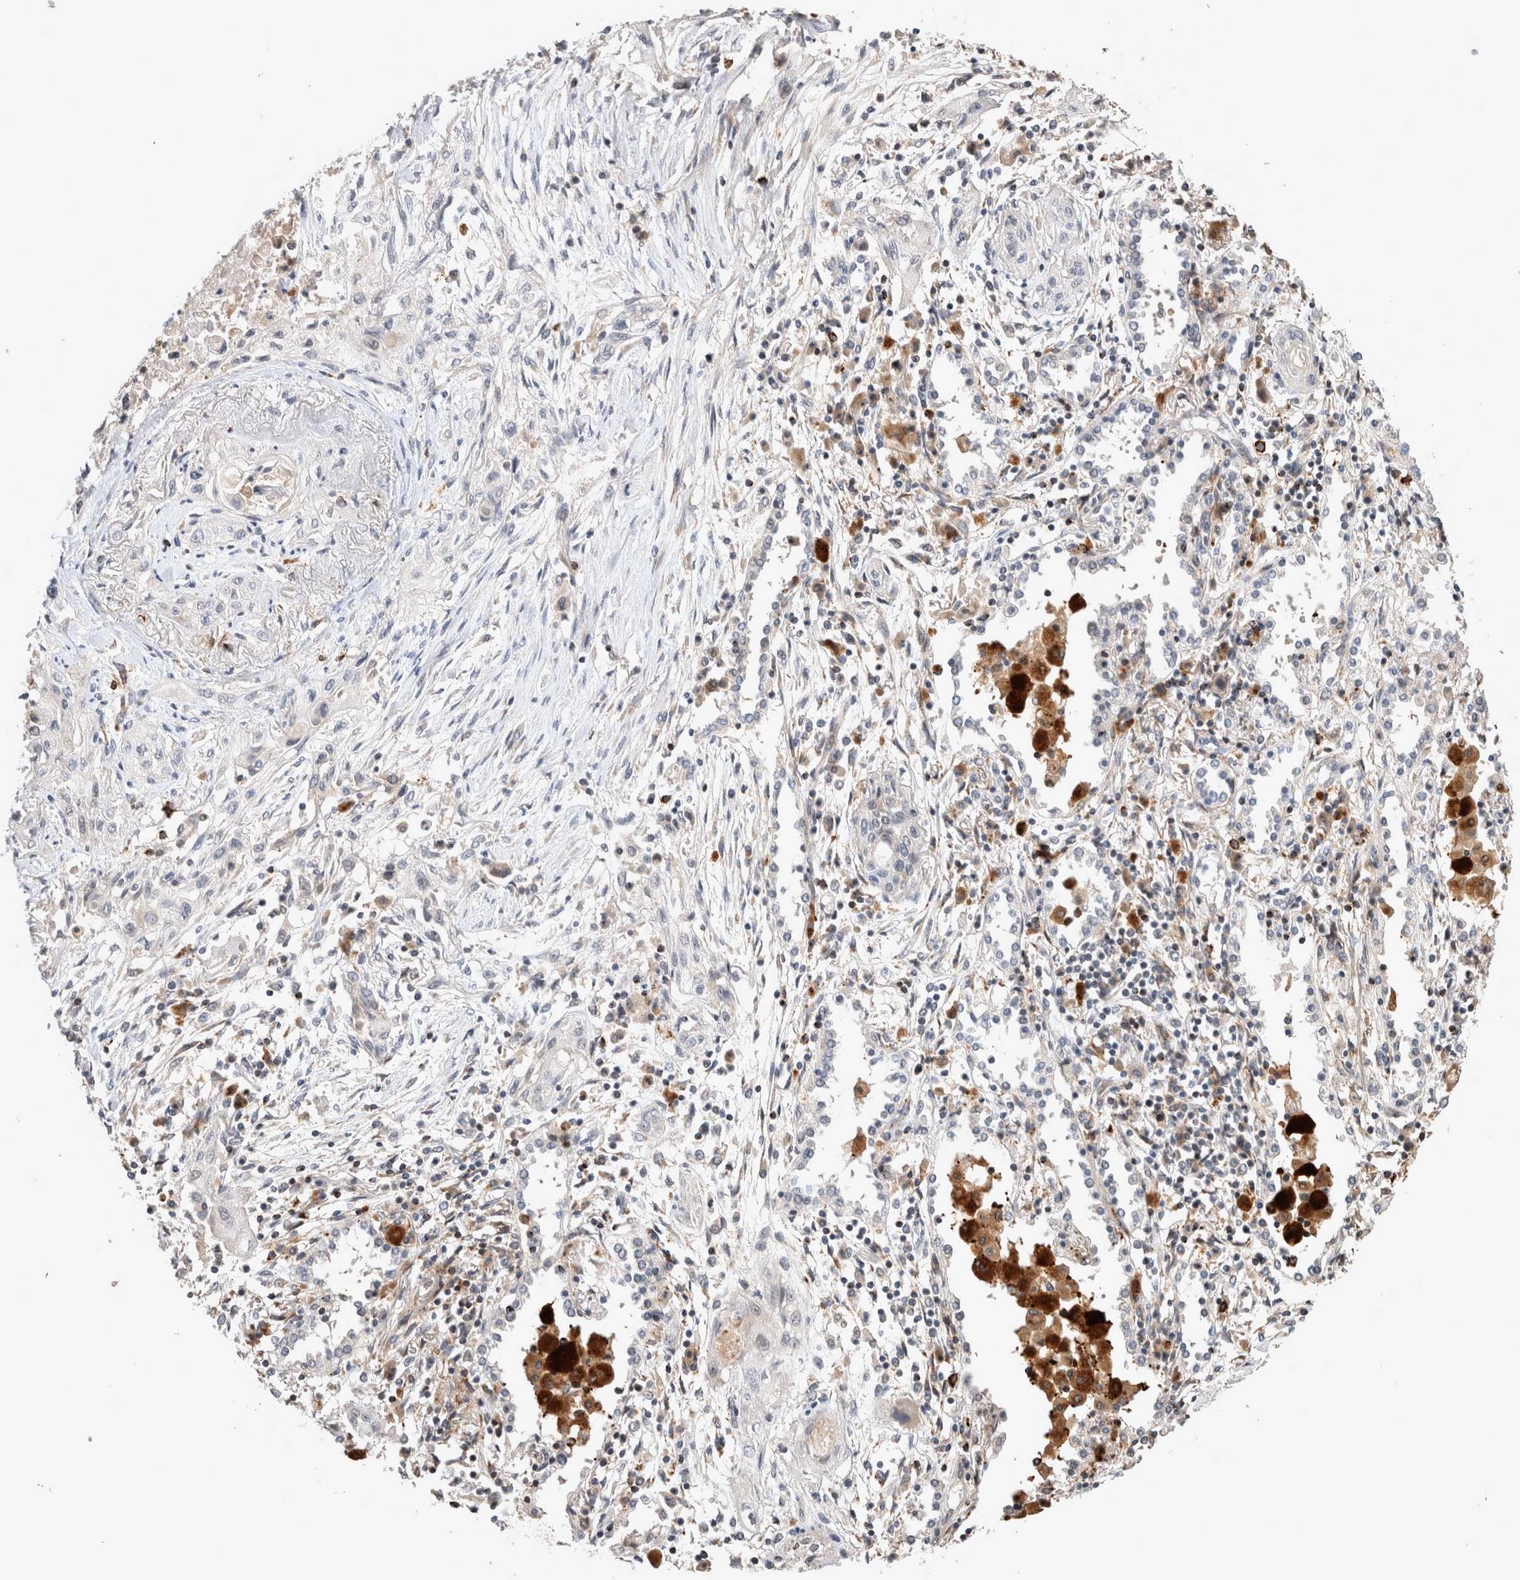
{"staining": {"intensity": "negative", "quantity": "none", "location": "none"}, "tissue": "lung cancer", "cell_type": "Tumor cells", "image_type": "cancer", "snomed": [{"axis": "morphology", "description": "Squamous cell carcinoma, NOS"}, {"axis": "topography", "description": "Lung"}], "caption": "Protein analysis of lung cancer (squamous cell carcinoma) demonstrates no significant positivity in tumor cells.", "gene": "SERAC1", "patient": {"sex": "female", "age": 47}}